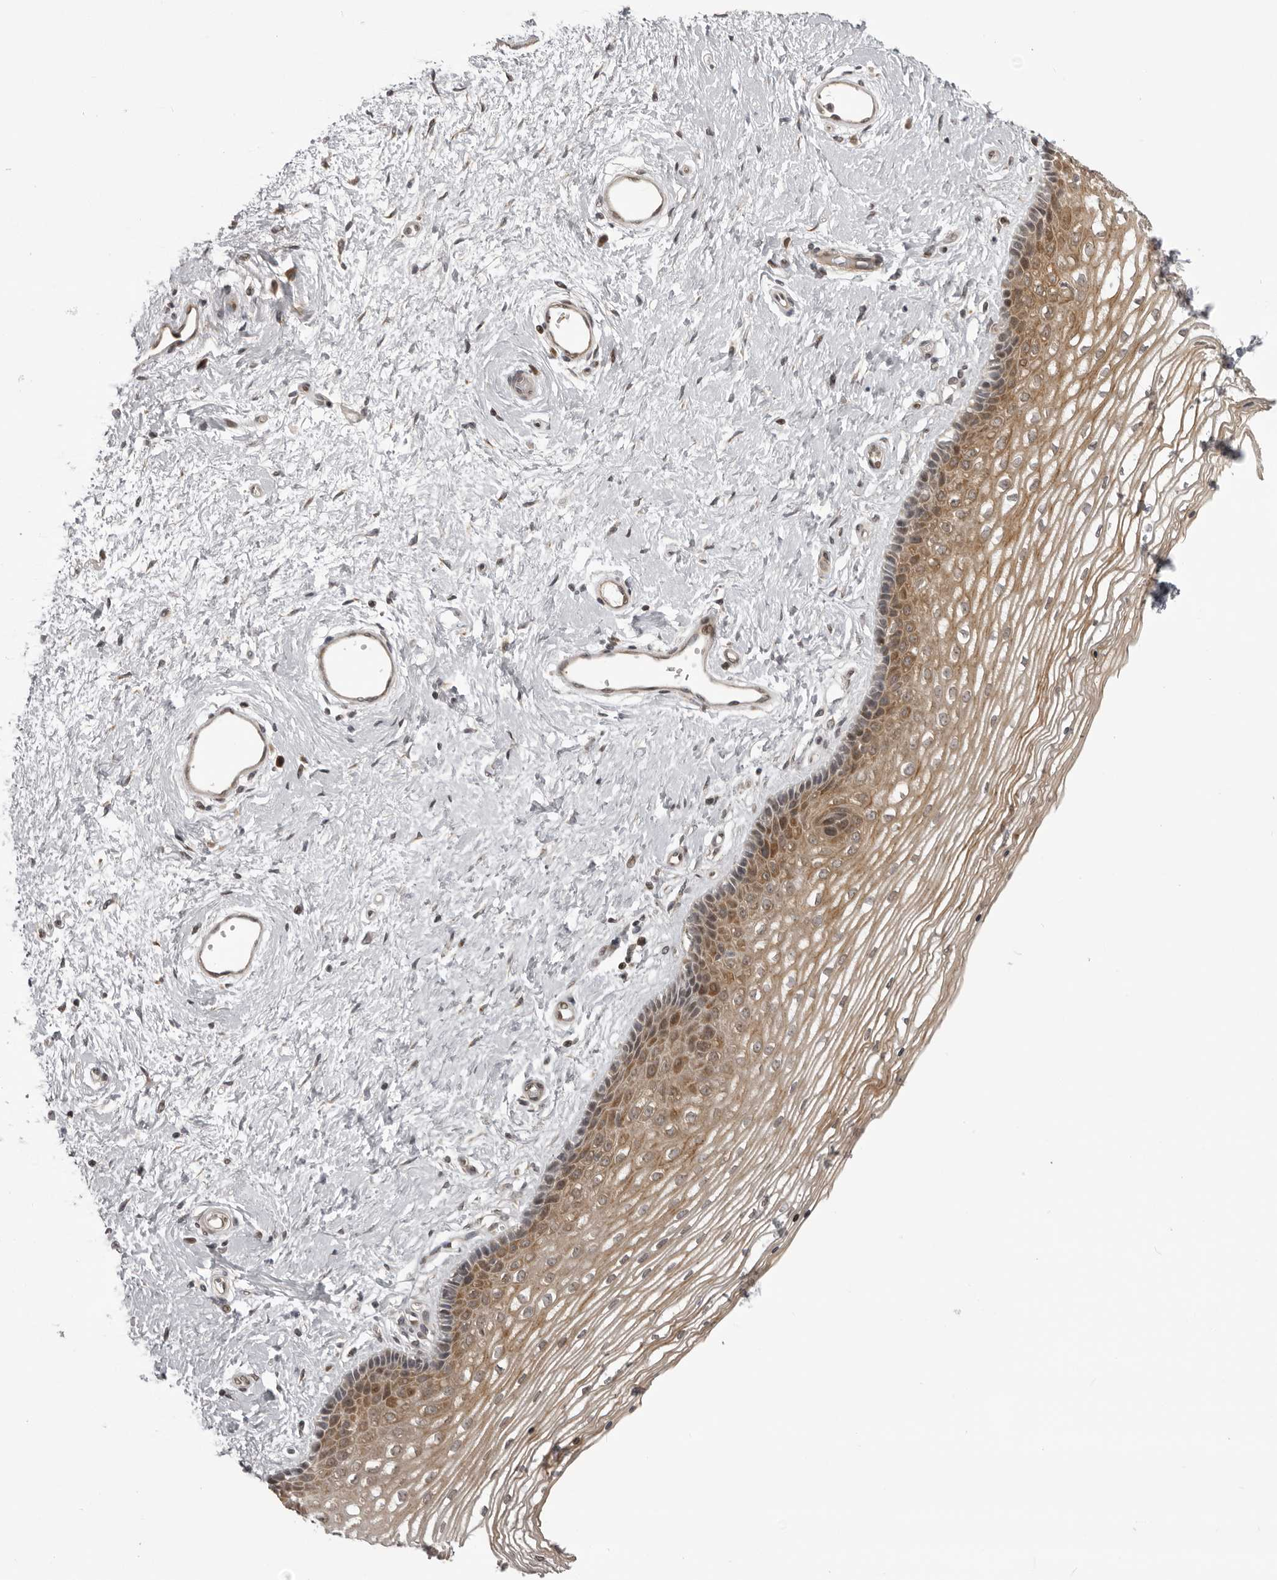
{"staining": {"intensity": "moderate", "quantity": ">75%", "location": "cytoplasmic/membranous"}, "tissue": "vagina", "cell_type": "Squamous epithelial cells", "image_type": "normal", "snomed": [{"axis": "morphology", "description": "Normal tissue, NOS"}, {"axis": "topography", "description": "Vagina"}], "caption": "This is a micrograph of immunohistochemistry (IHC) staining of normal vagina, which shows moderate expression in the cytoplasmic/membranous of squamous epithelial cells.", "gene": "C1orf109", "patient": {"sex": "female", "age": 46}}